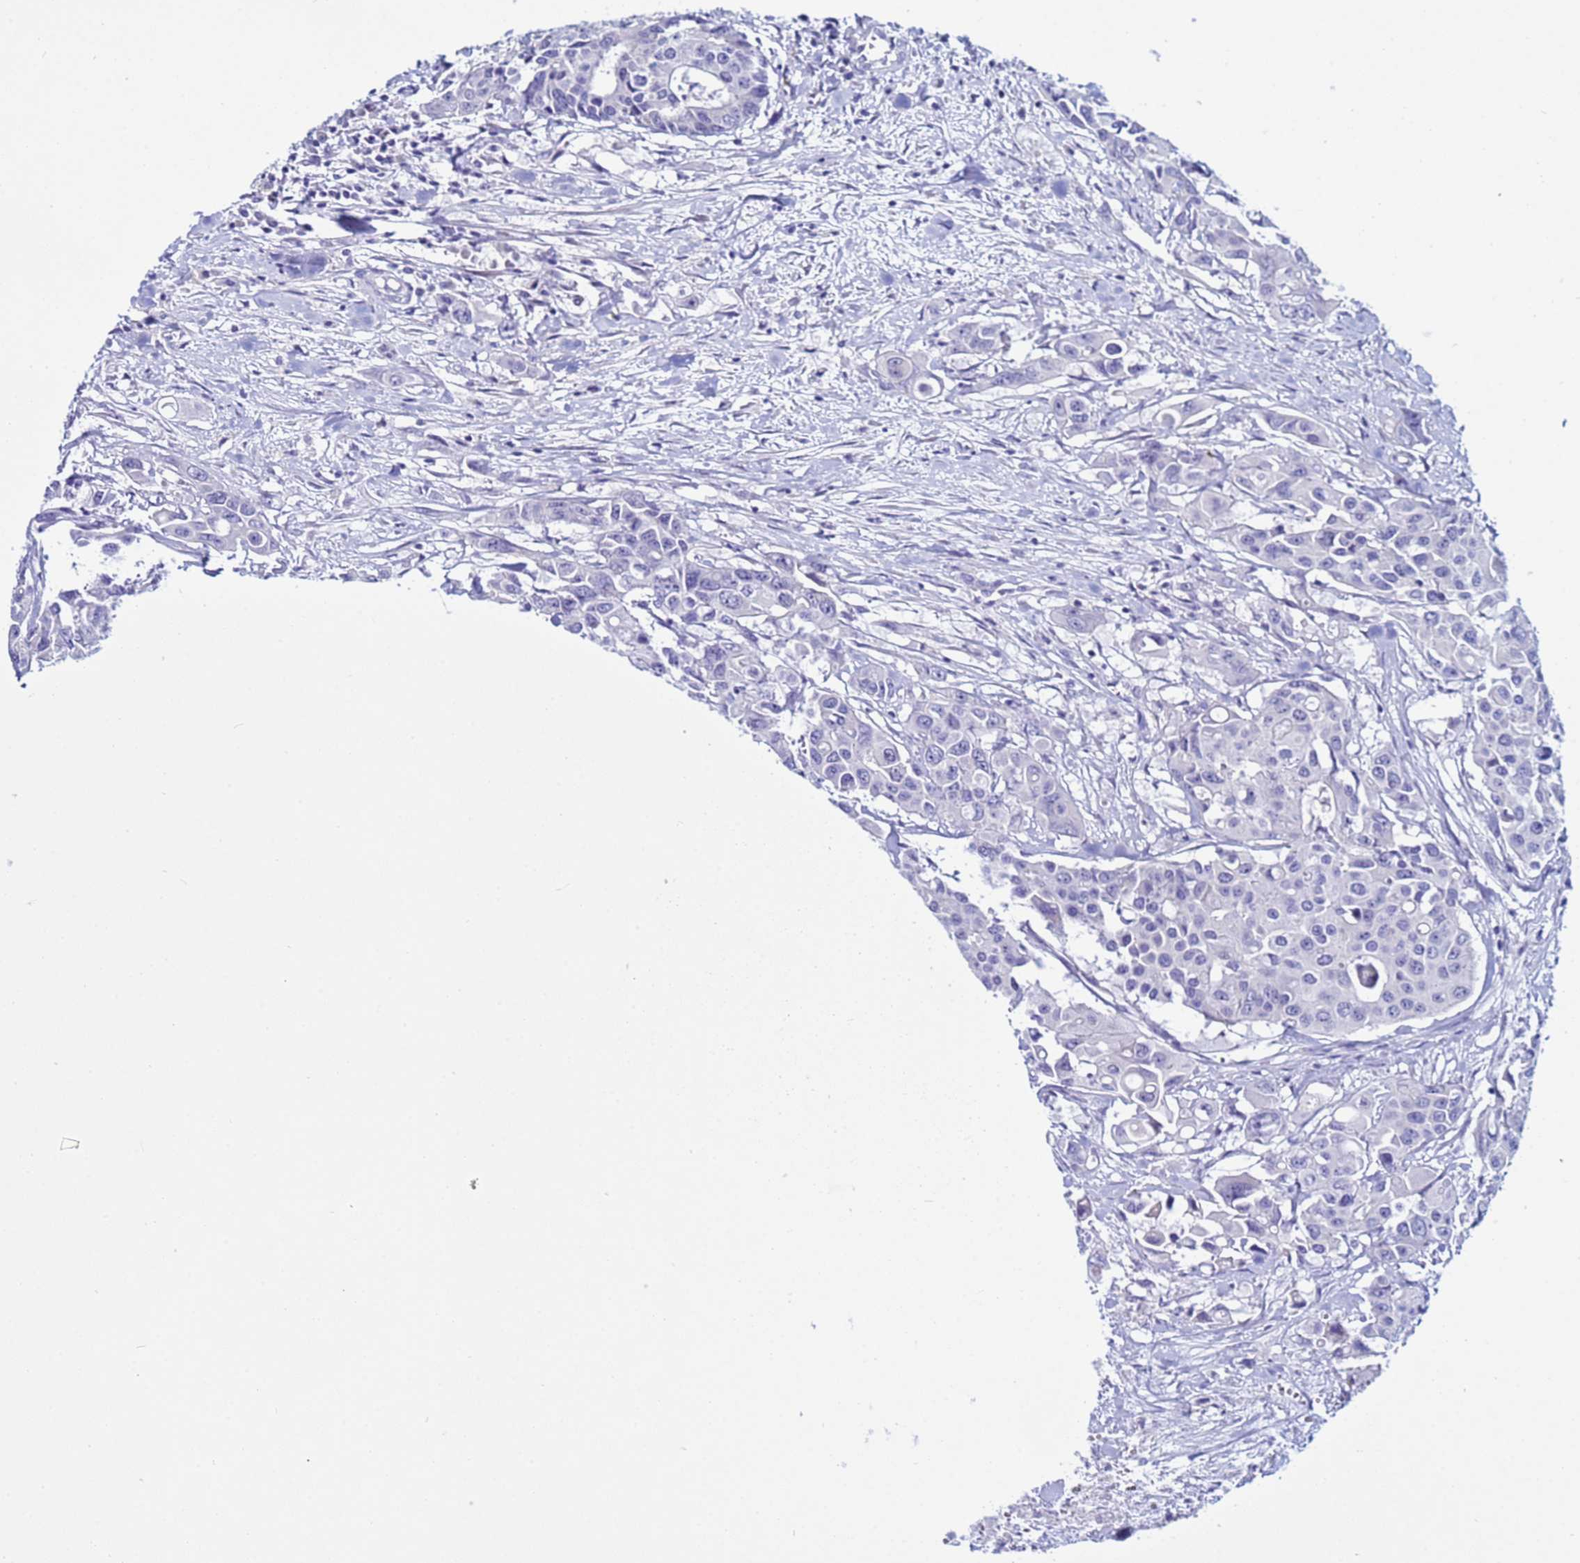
{"staining": {"intensity": "negative", "quantity": "none", "location": "none"}, "tissue": "colorectal cancer", "cell_type": "Tumor cells", "image_type": "cancer", "snomed": [{"axis": "morphology", "description": "Adenocarcinoma, NOS"}, {"axis": "topography", "description": "Colon"}], "caption": "Immunohistochemical staining of colorectal cancer (adenocarcinoma) exhibits no significant staining in tumor cells.", "gene": "IGSF11", "patient": {"sex": "male", "age": 77}}